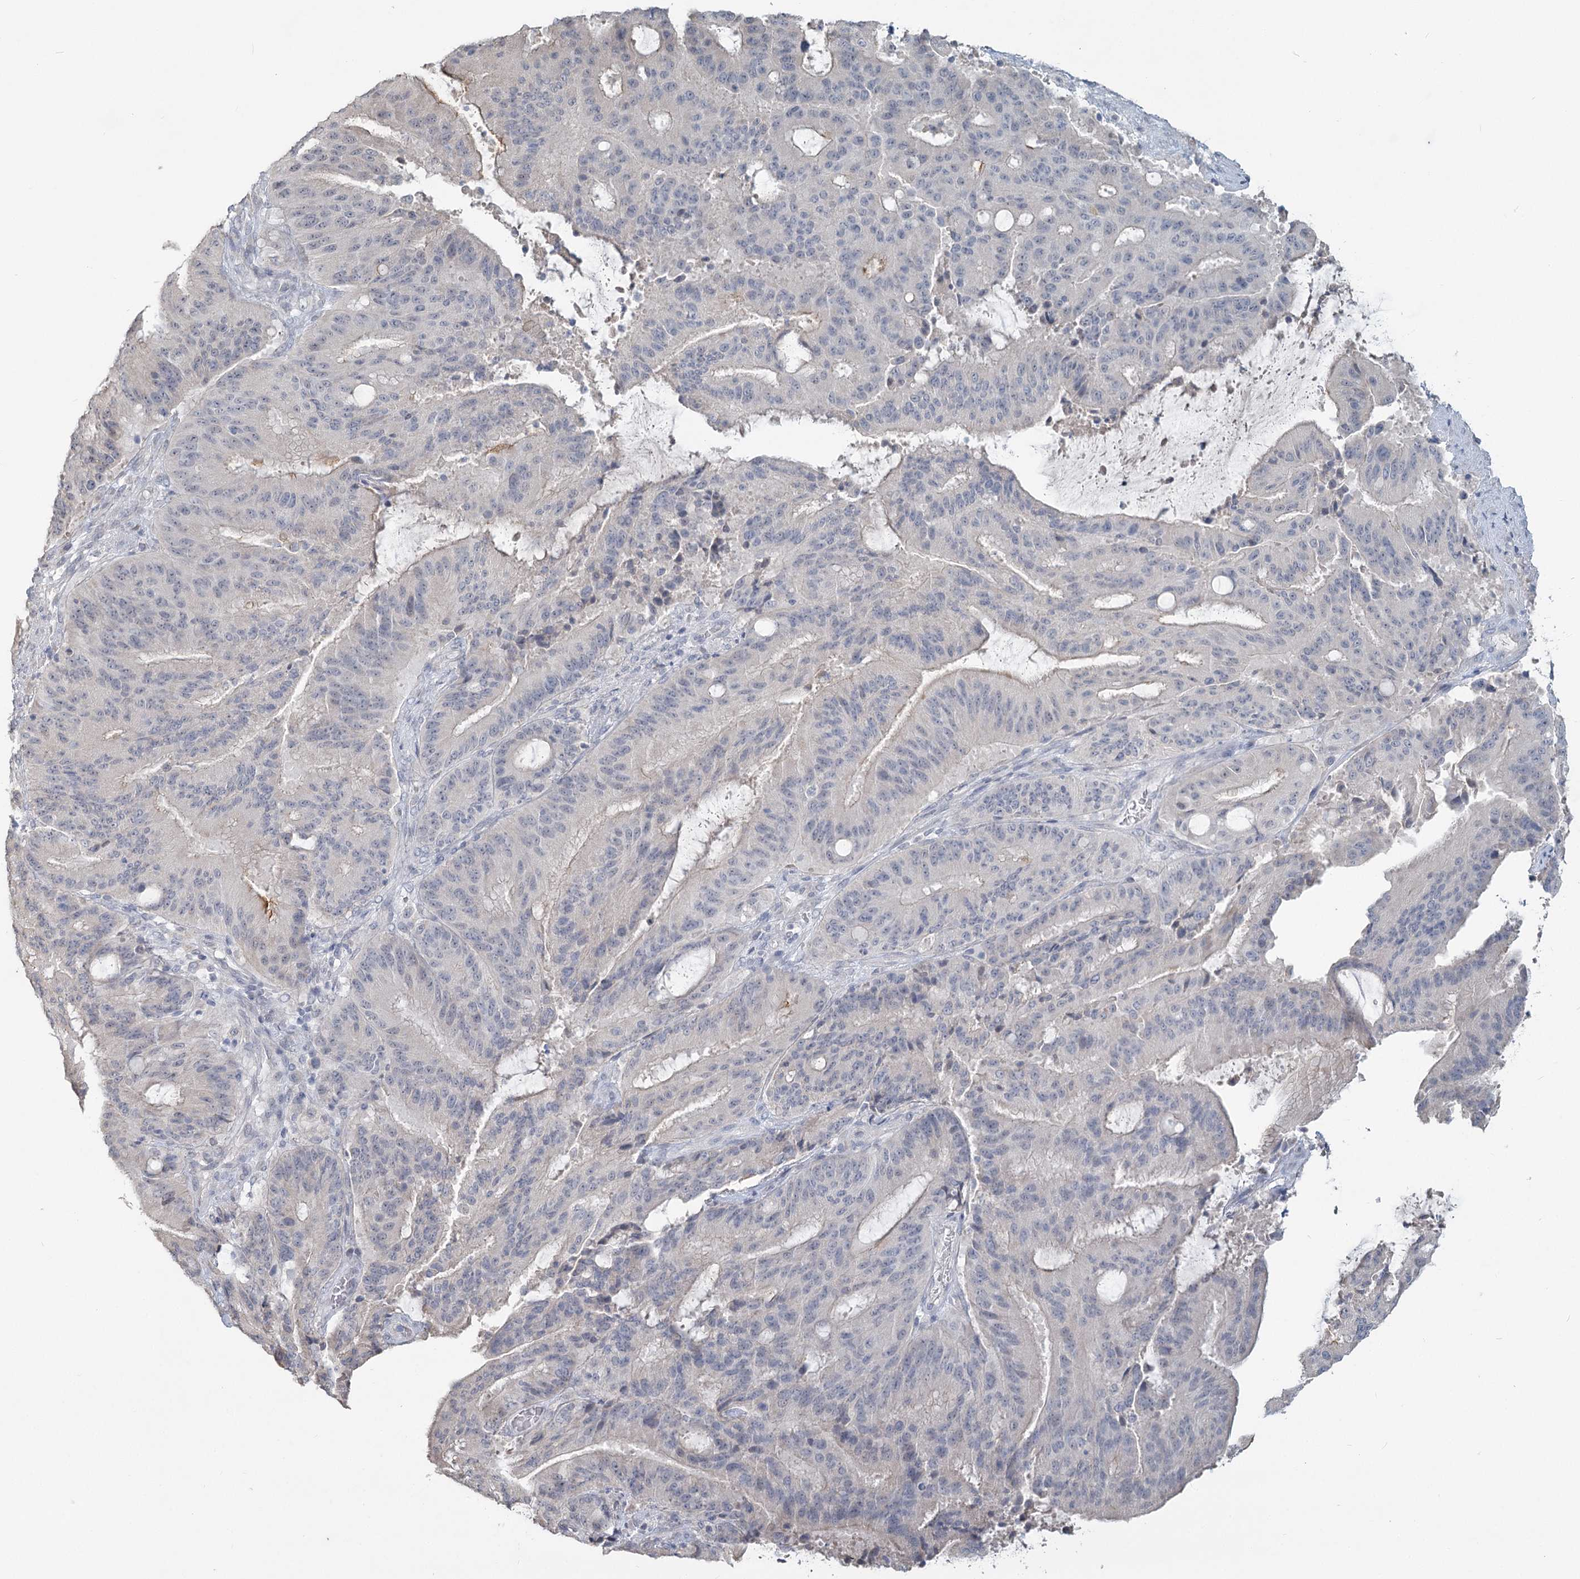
{"staining": {"intensity": "moderate", "quantity": "<25%", "location": "cytoplasmic/membranous"}, "tissue": "liver cancer", "cell_type": "Tumor cells", "image_type": "cancer", "snomed": [{"axis": "morphology", "description": "Normal tissue, NOS"}, {"axis": "morphology", "description": "Cholangiocarcinoma"}, {"axis": "topography", "description": "Liver"}, {"axis": "topography", "description": "Peripheral nerve tissue"}], "caption": "IHC (DAB (3,3'-diaminobenzidine)) staining of liver cancer displays moderate cytoplasmic/membranous protein expression in approximately <25% of tumor cells.", "gene": "SLC9A3", "patient": {"sex": "female", "age": 73}}